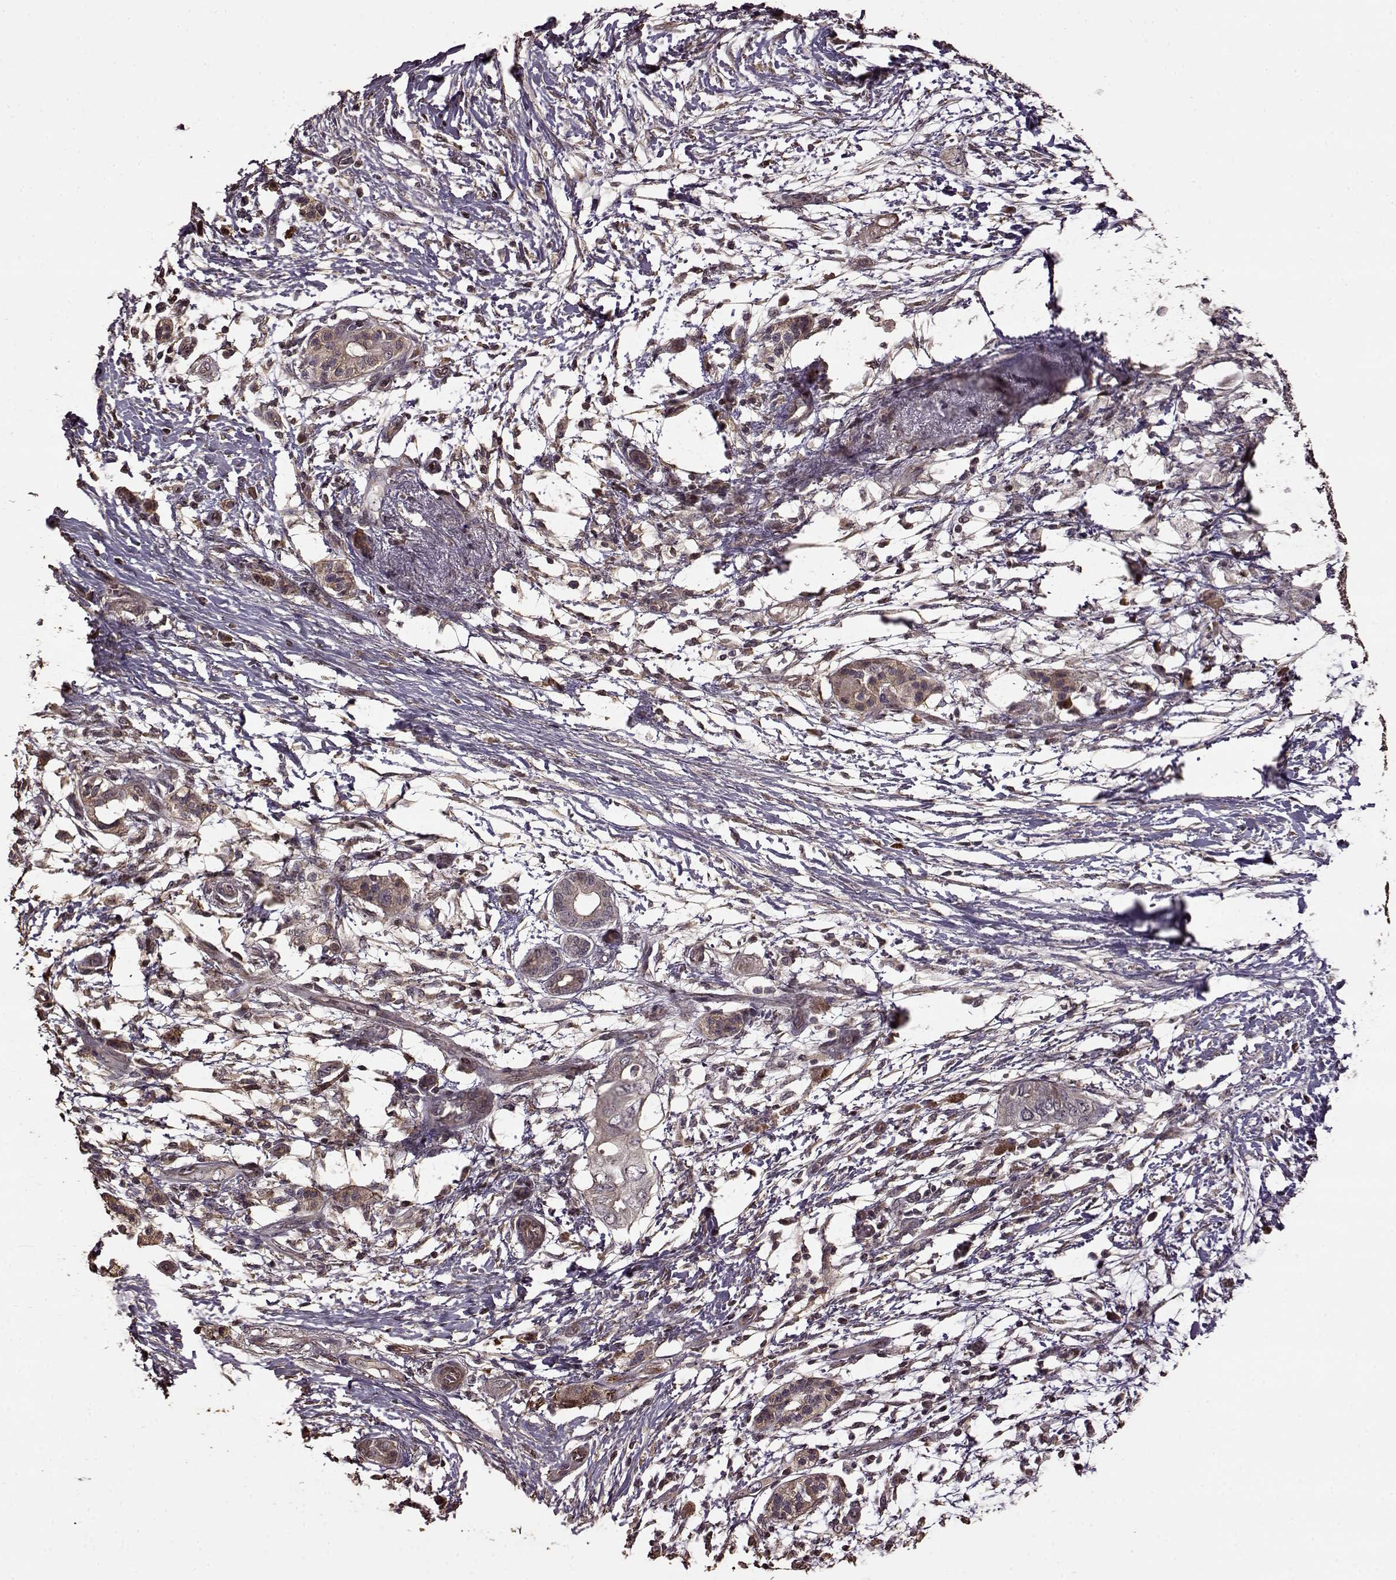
{"staining": {"intensity": "negative", "quantity": "none", "location": "none"}, "tissue": "pancreatic cancer", "cell_type": "Tumor cells", "image_type": "cancer", "snomed": [{"axis": "morphology", "description": "Adenocarcinoma, NOS"}, {"axis": "topography", "description": "Pancreas"}], "caption": "Immunohistochemical staining of adenocarcinoma (pancreatic) displays no significant staining in tumor cells.", "gene": "FBXW11", "patient": {"sex": "female", "age": 72}}